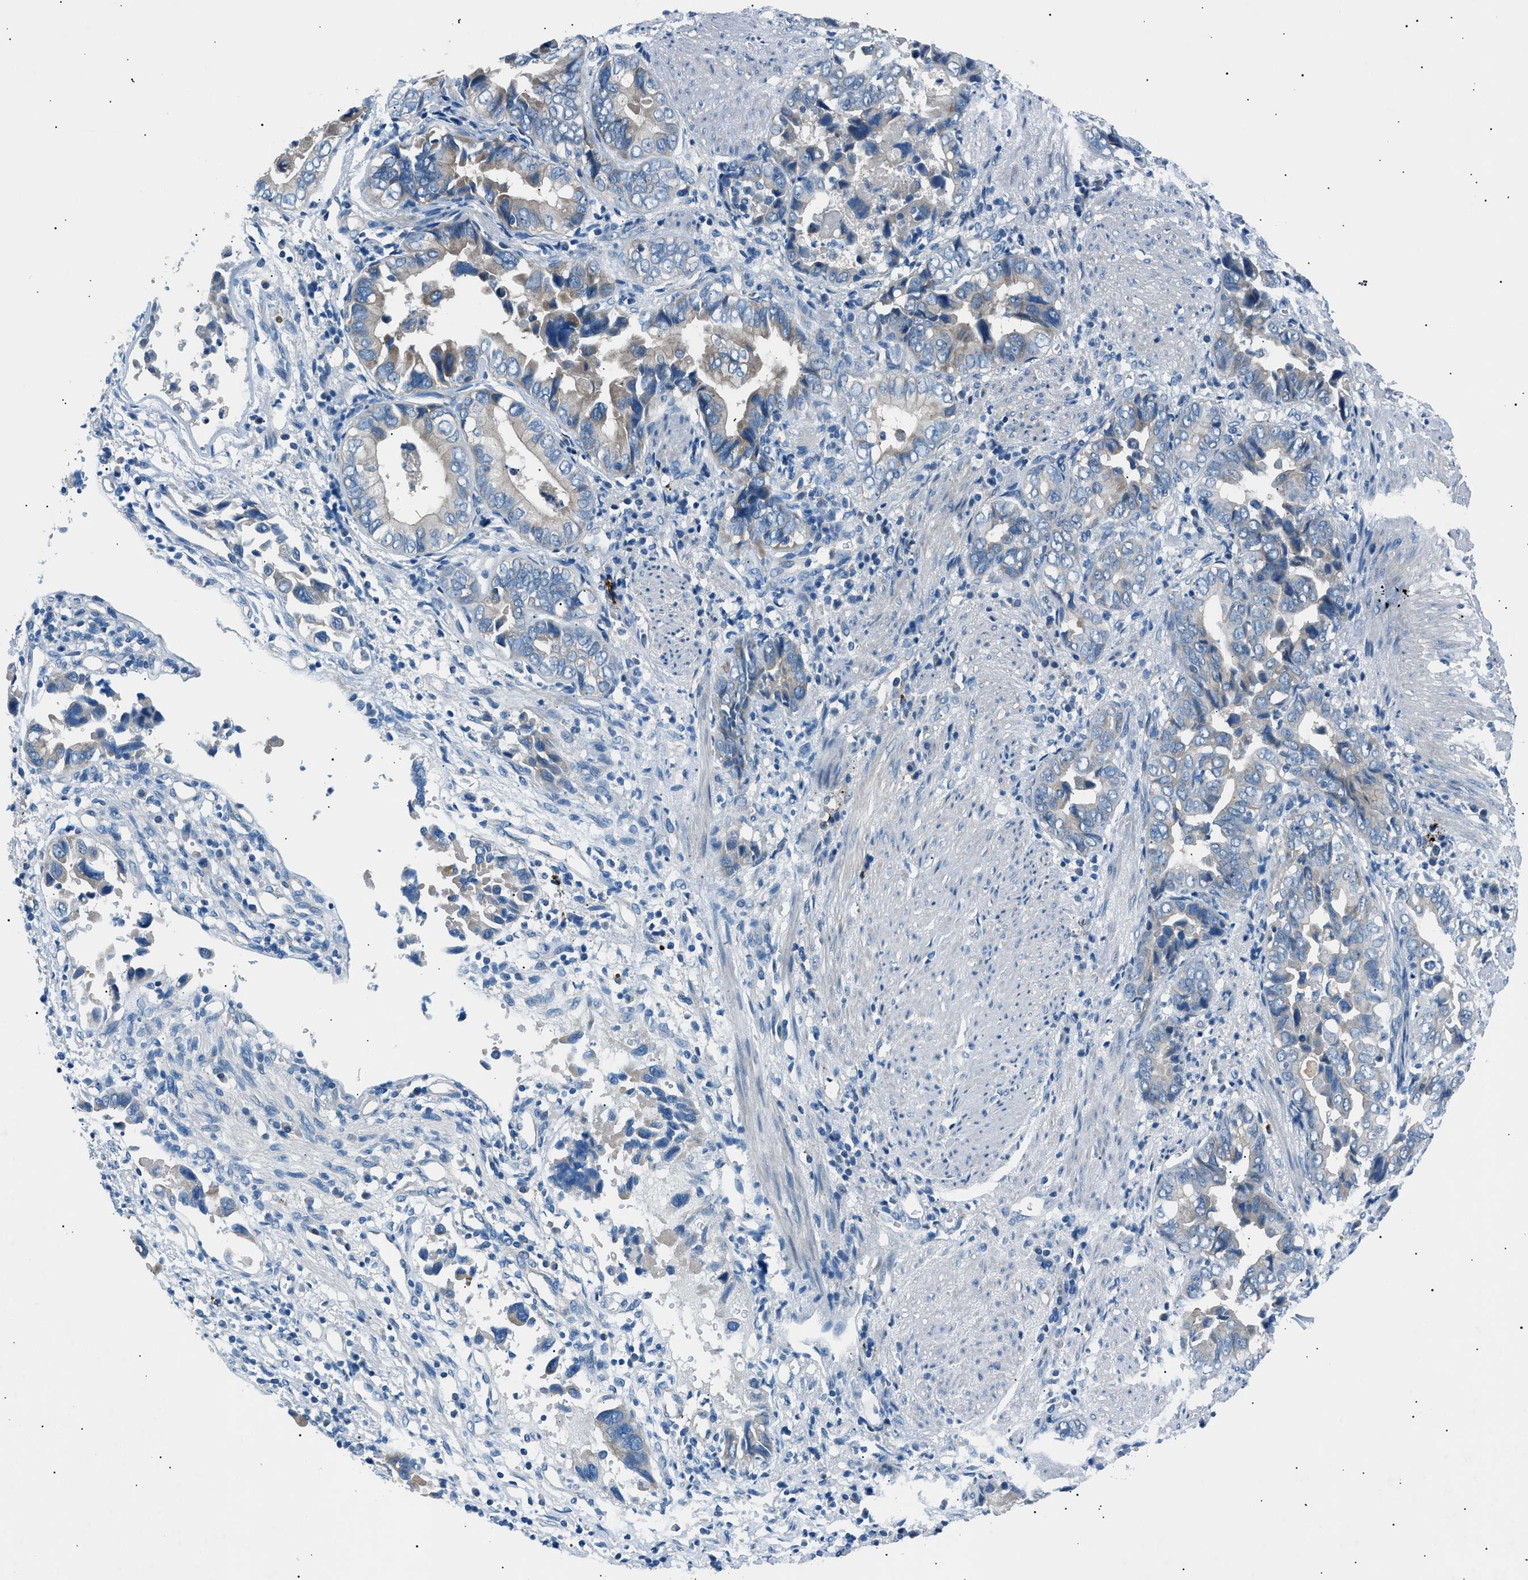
{"staining": {"intensity": "weak", "quantity": "<25%", "location": "cytoplasmic/membranous"}, "tissue": "liver cancer", "cell_type": "Tumor cells", "image_type": "cancer", "snomed": [{"axis": "morphology", "description": "Cholangiocarcinoma"}, {"axis": "topography", "description": "Liver"}], "caption": "Immunohistochemical staining of liver cholangiocarcinoma demonstrates no significant positivity in tumor cells.", "gene": "LRRC37B", "patient": {"sex": "female", "age": 79}}